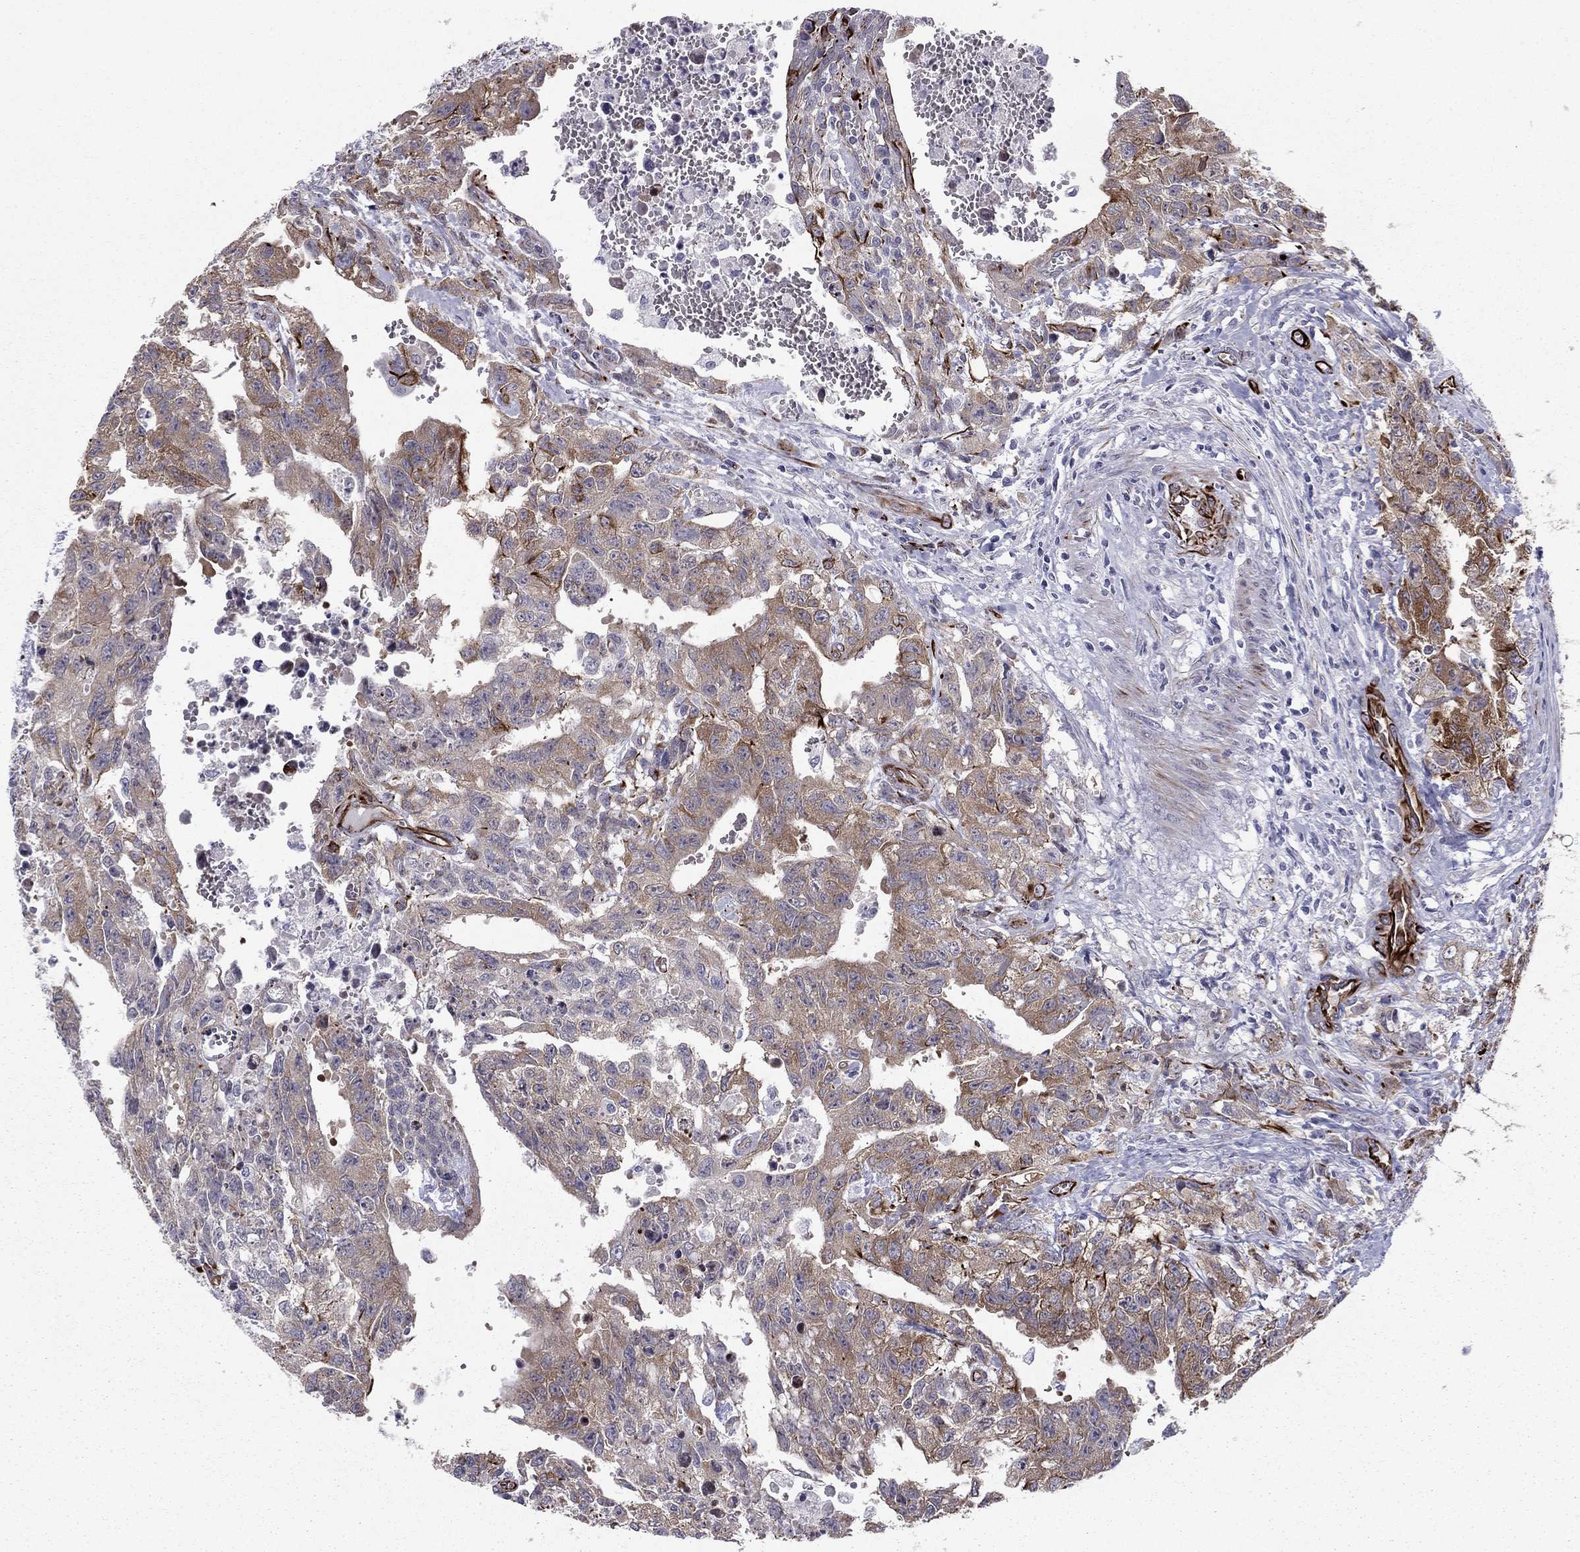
{"staining": {"intensity": "moderate", "quantity": "25%-75%", "location": "cytoplasmic/membranous"}, "tissue": "testis cancer", "cell_type": "Tumor cells", "image_type": "cancer", "snomed": [{"axis": "morphology", "description": "Carcinoma, Embryonal, NOS"}, {"axis": "topography", "description": "Testis"}], "caption": "Testis embryonal carcinoma was stained to show a protein in brown. There is medium levels of moderate cytoplasmic/membranous staining in approximately 25%-75% of tumor cells.", "gene": "ANKS4B", "patient": {"sex": "male", "age": 24}}